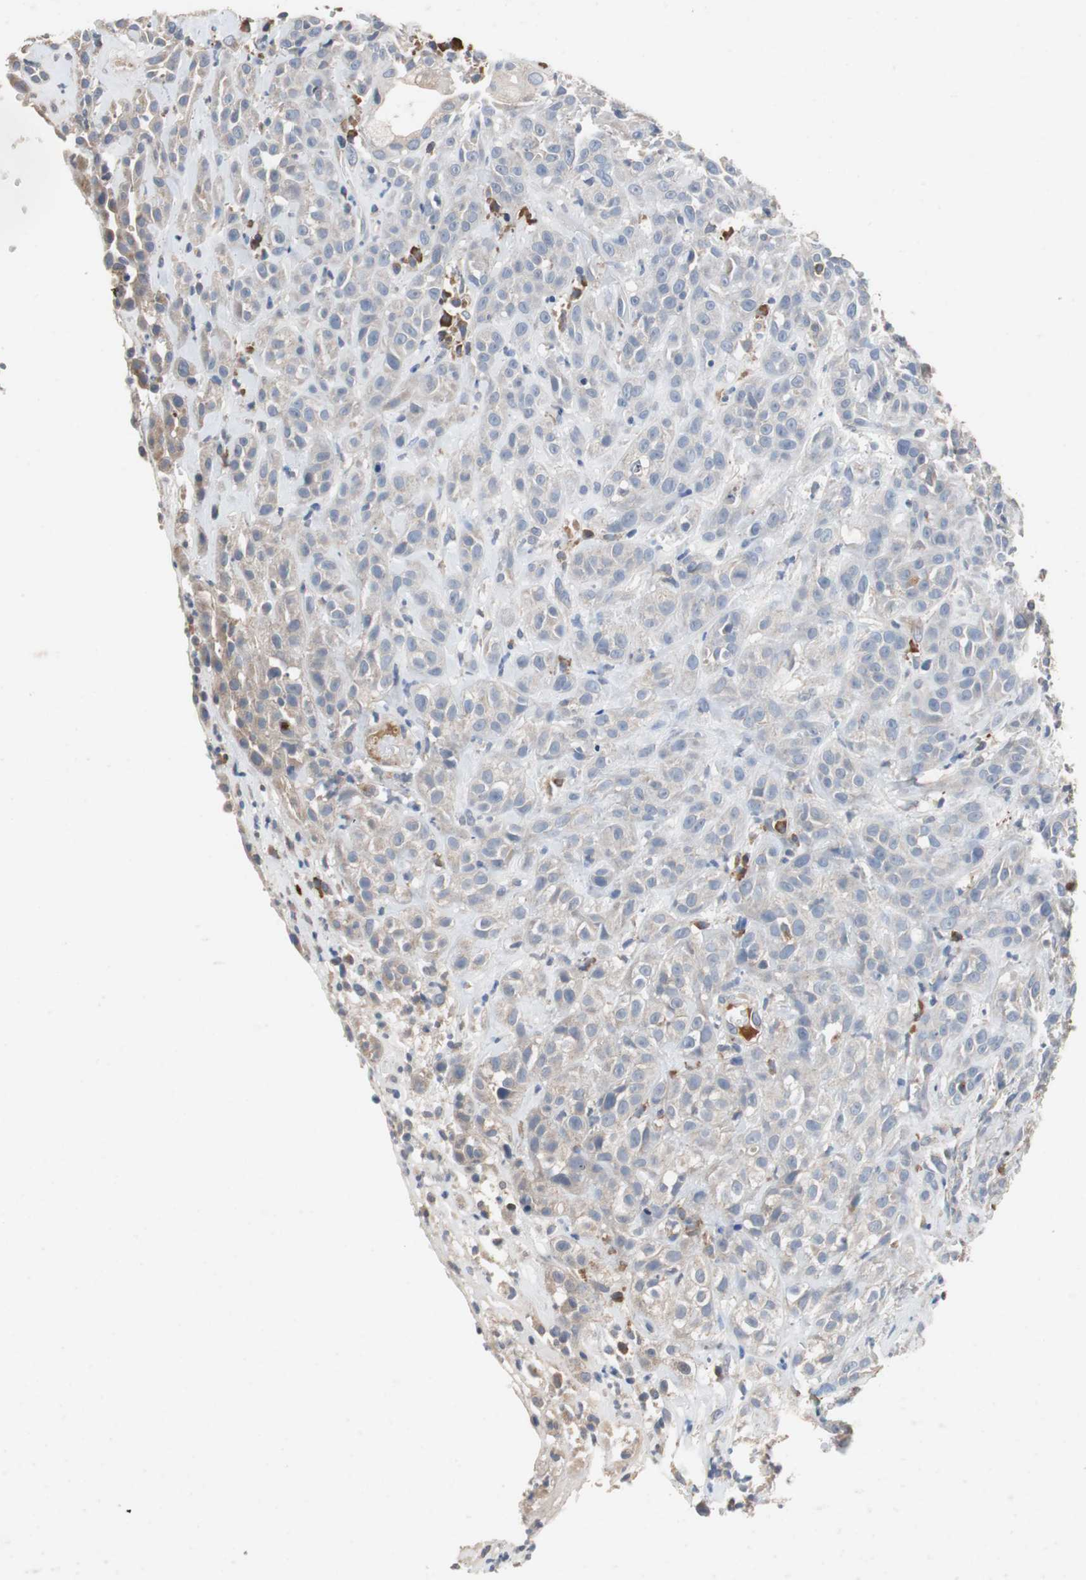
{"staining": {"intensity": "weak", "quantity": "<25%", "location": "cytoplasmic/membranous"}, "tissue": "head and neck cancer", "cell_type": "Tumor cells", "image_type": "cancer", "snomed": [{"axis": "morphology", "description": "Squamous cell carcinoma, NOS"}, {"axis": "topography", "description": "Head-Neck"}], "caption": "Immunohistochemistry histopathology image of neoplastic tissue: squamous cell carcinoma (head and neck) stained with DAB reveals no significant protein positivity in tumor cells. Nuclei are stained in blue.", "gene": "SORT1", "patient": {"sex": "male", "age": 62}}